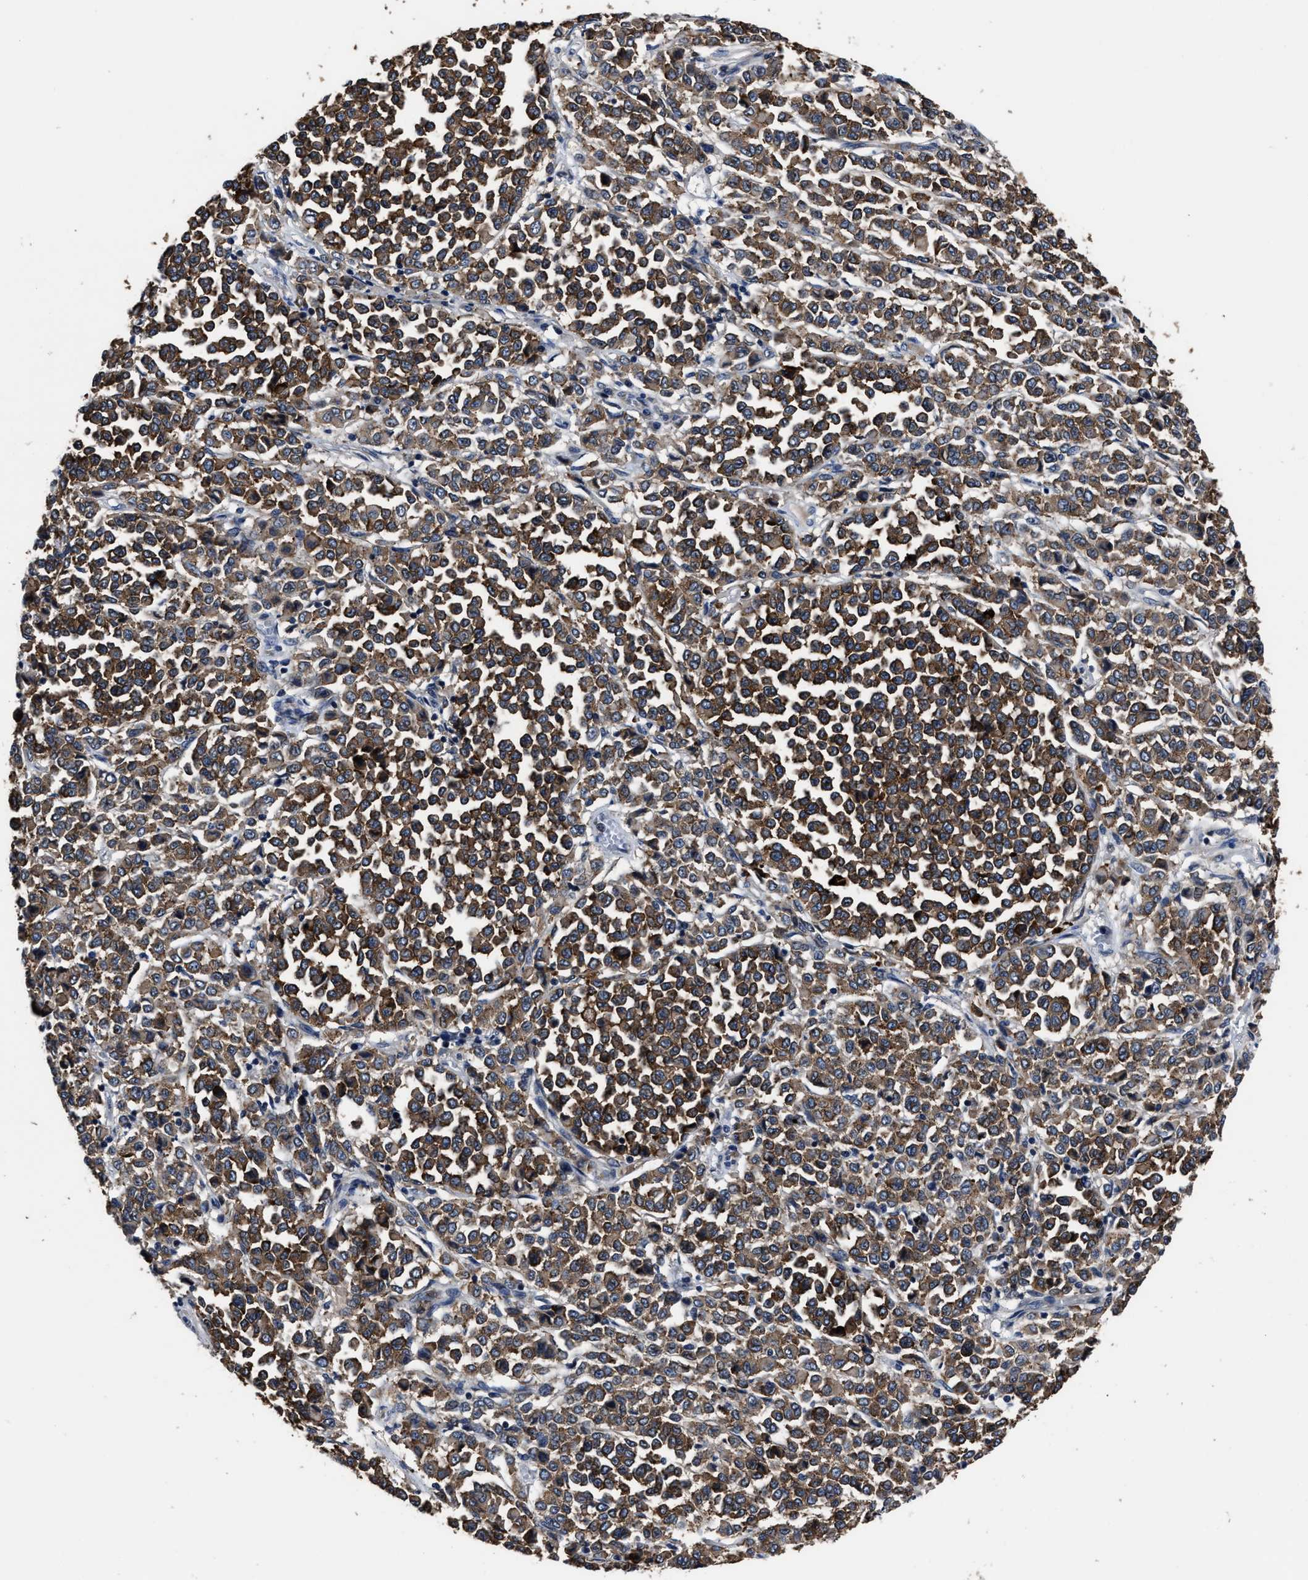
{"staining": {"intensity": "strong", "quantity": ">75%", "location": "cytoplasmic/membranous"}, "tissue": "melanoma", "cell_type": "Tumor cells", "image_type": "cancer", "snomed": [{"axis": "morphology", "description": "Malignant melanoma, Metastatic site"}, {"axis": "topography", "description": "Pancreas"}], "caption": "Tumor cells exhibit strong cytoplasmic/membranous staining in approximately >75% of cells in malignant melanoma (metastatic site).", "gene": "RSBN1L", "patient": {"sex": "female", "age": 30}}